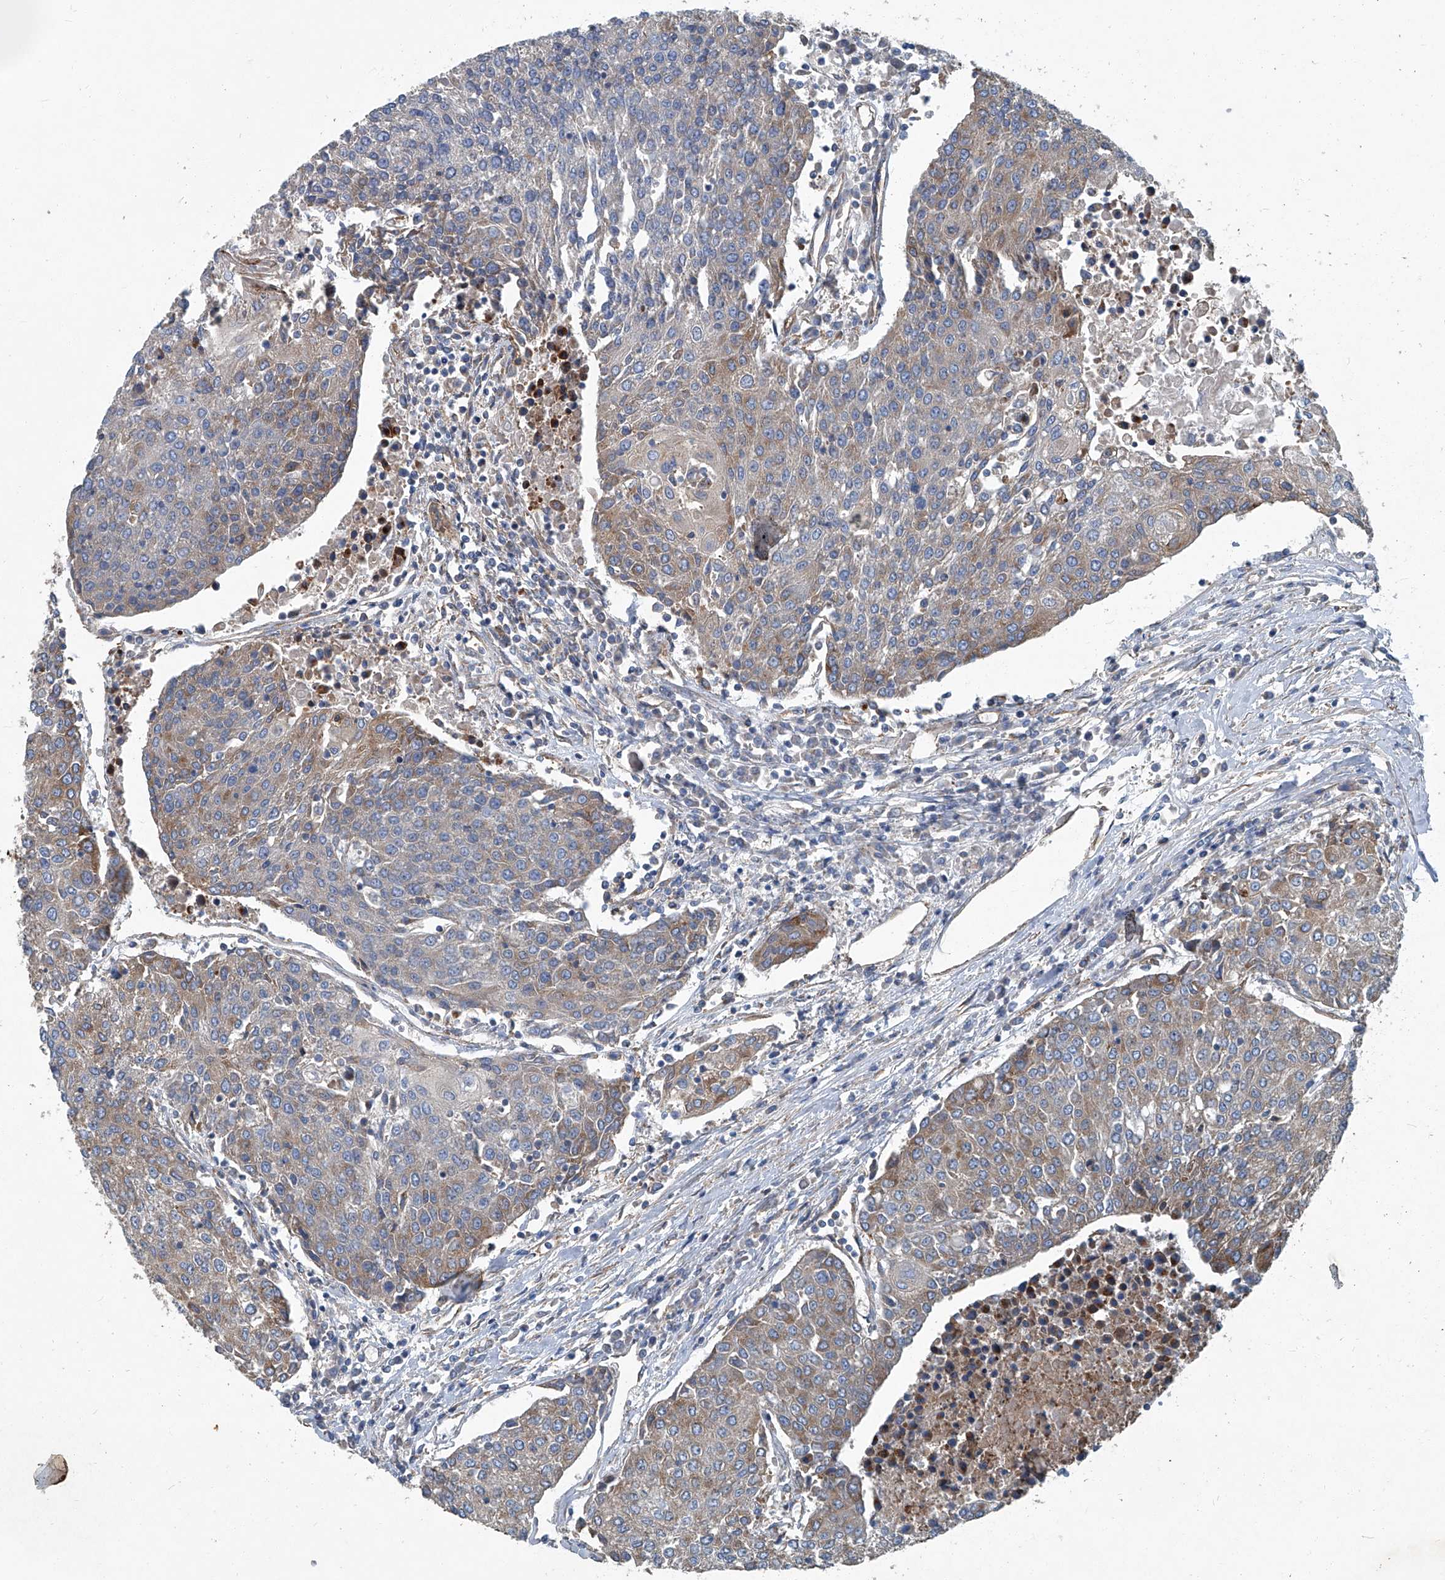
{"staining": {"intensity": "moderate", "quantity": "25%-75%", "location": "cytoplasmic/membranous"}, "tissue": "urothelial cancer", "cell_type": "Tumor cells", "image_type": "cancer", "snomed": [{"axis": "morphology", "description": "Urothelial carcinoma, High grade"}, {"axis": "topography", "description": "Urinary bladder"}], "caption": "There is medium levels of moderate cytoplasmic/membranous staining in tumor cells of urothelial cancer, as demonstrated by immunohistochemical staining (brown color).", "gene": "PIGH", "patient": {"sex": "female", "age": 85}}